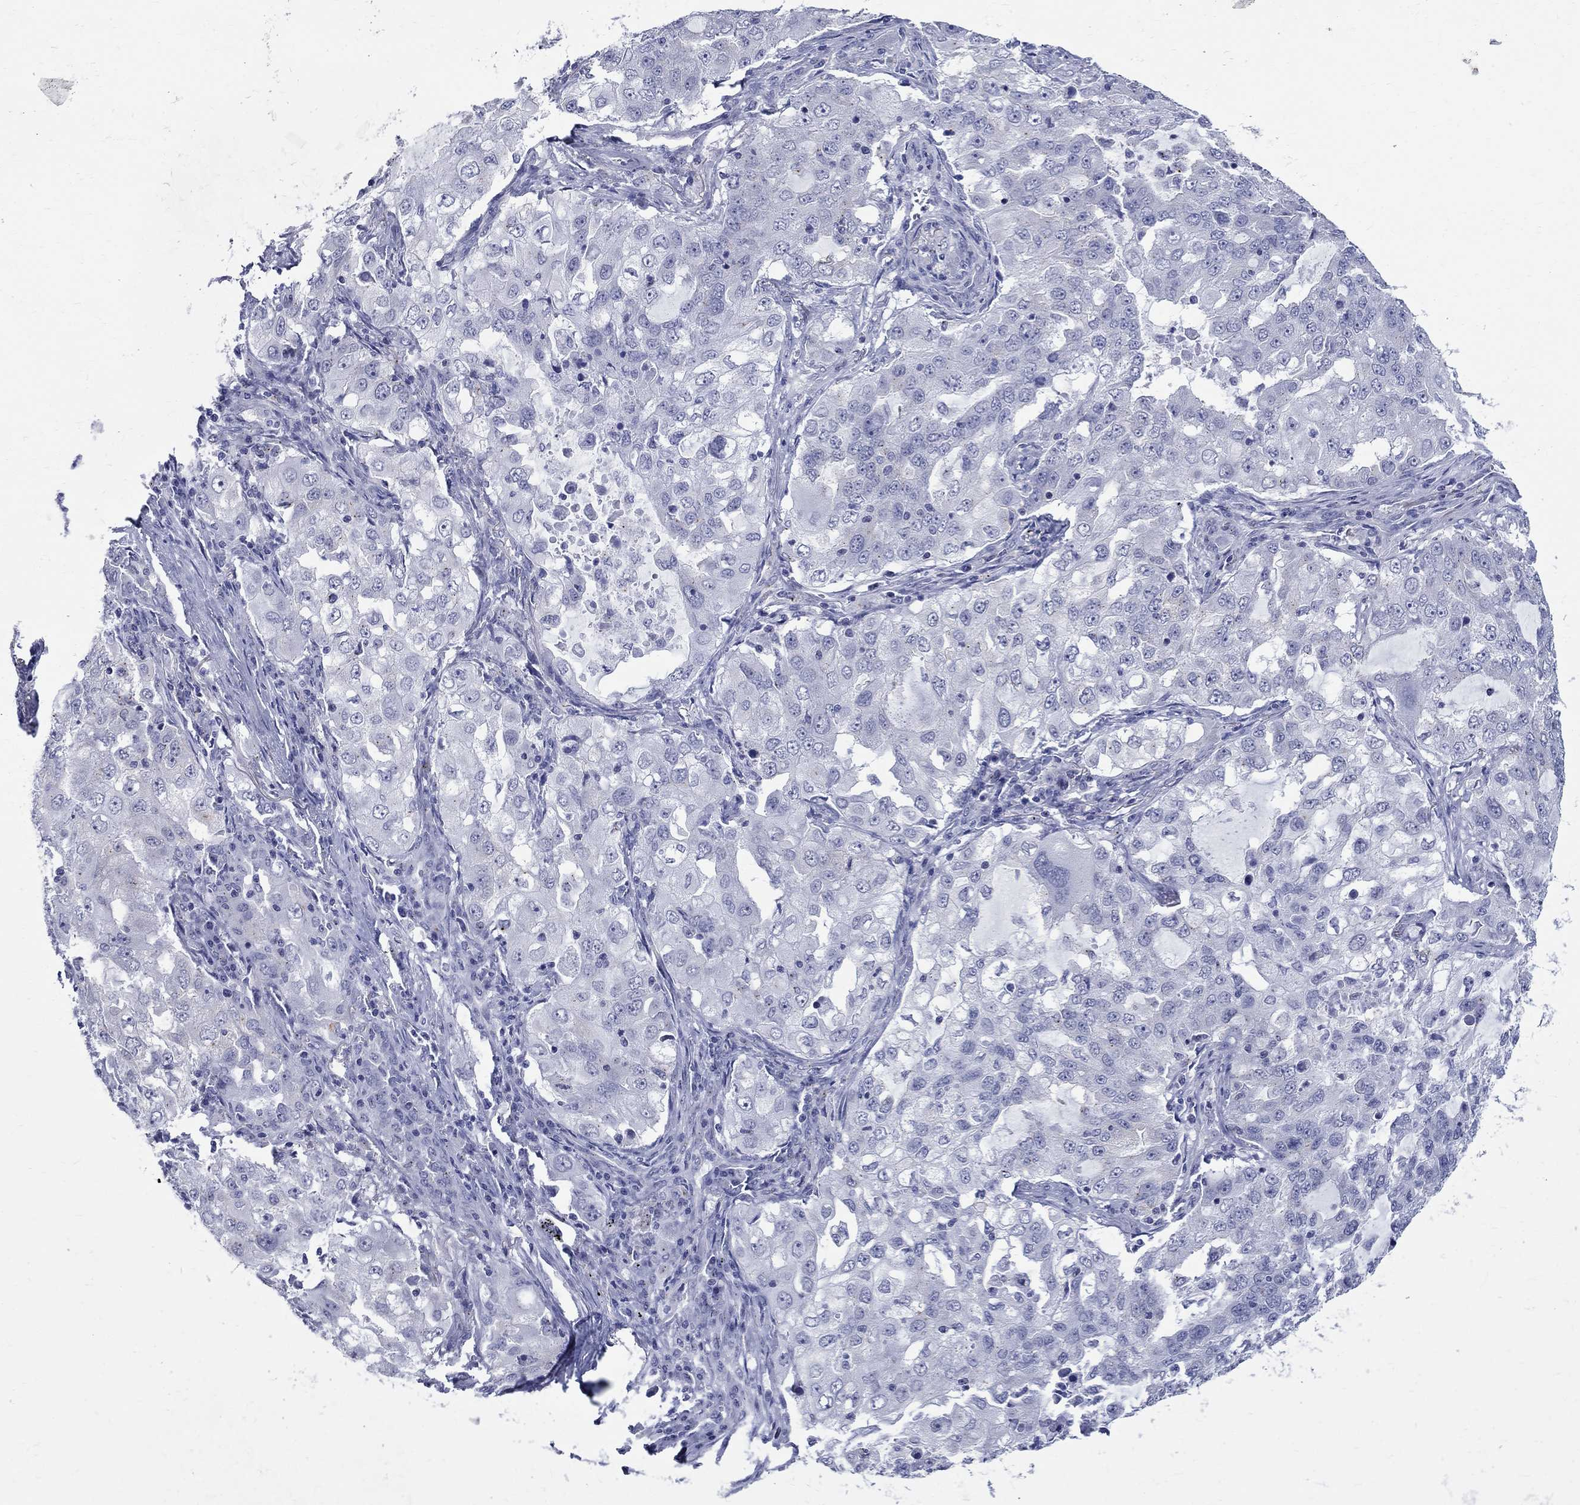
{"staining": {"intensity": "negative", "quantity": "none", "location": "none"}, "tissue": "lung cancer", "cell_type": "Tumor cells", "image_type": "cancer", "snomed": [{"axis": "morphology", "description": "Adenocarcinoma, NOS"}, {"axis": "topography", "description": "Lung"}], "caption": "High power microscopy photomicrograph of an immunohistochemistry micrograph of lung cancer (adenocarcinoma), revealing no significant positivity in tumor cells.", "gene": "CEP43", "patient": {"sex": "female", "age": 61}}